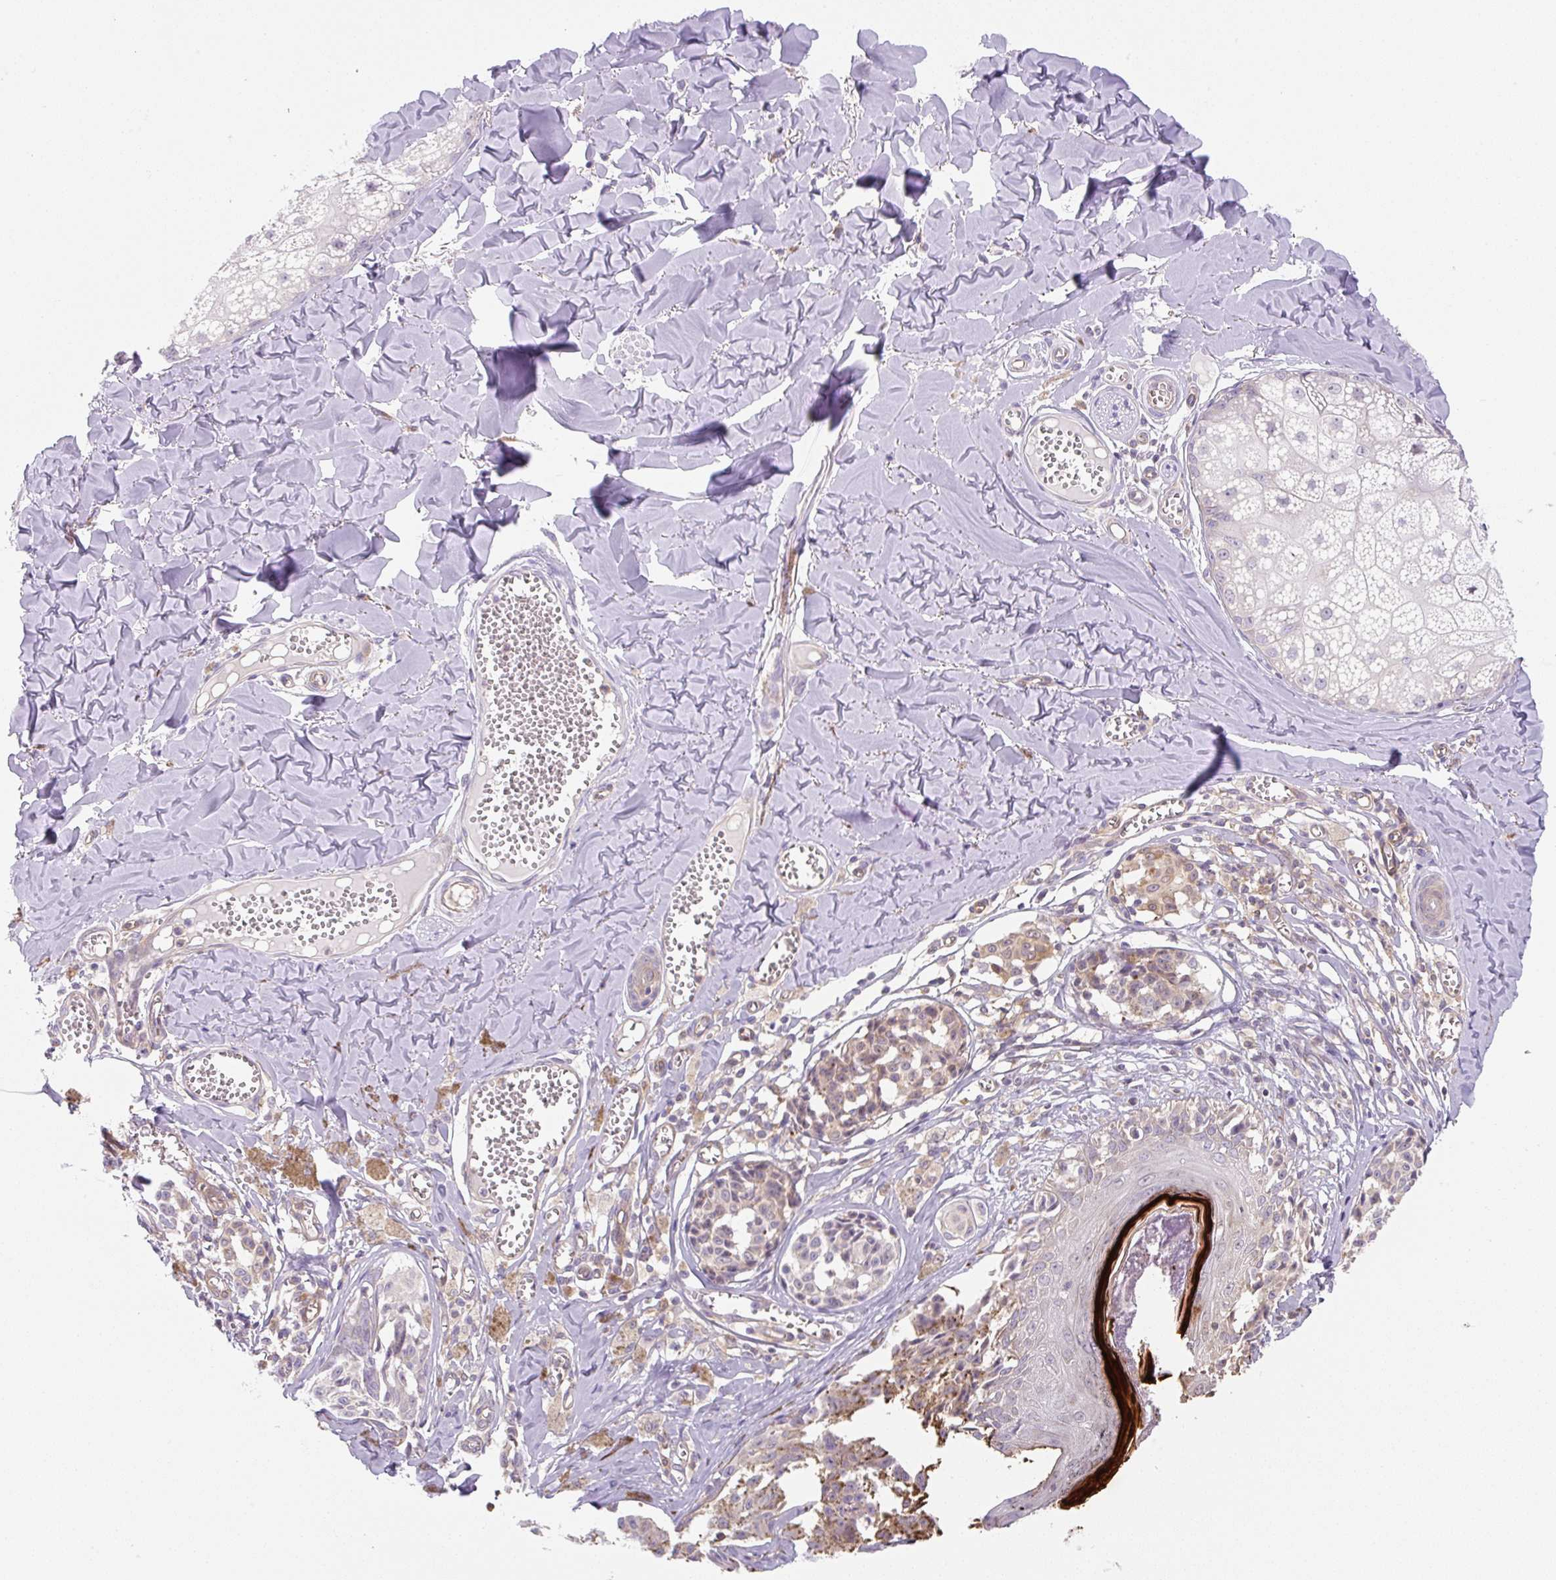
{"staining": {"intensity": "weak", "quantity": "<25%", "location": "cytoplasmic/membranous"}, "tissue": "melanoma", "cell_type": "Tumor cells", "image_type": "cancer", "snomed": [{"axis": "morphology", "description": "Malignant melanoma, NOS"}, {"axis": "topography", "description": "Skin"}], "caption": "This is a histopathology image of immunohistochemistry (IHC) staining of melanoma, which shows no staining in tumor cells.", "gene": "OMA1", "patient": {"sex": "female", "age": 43}}